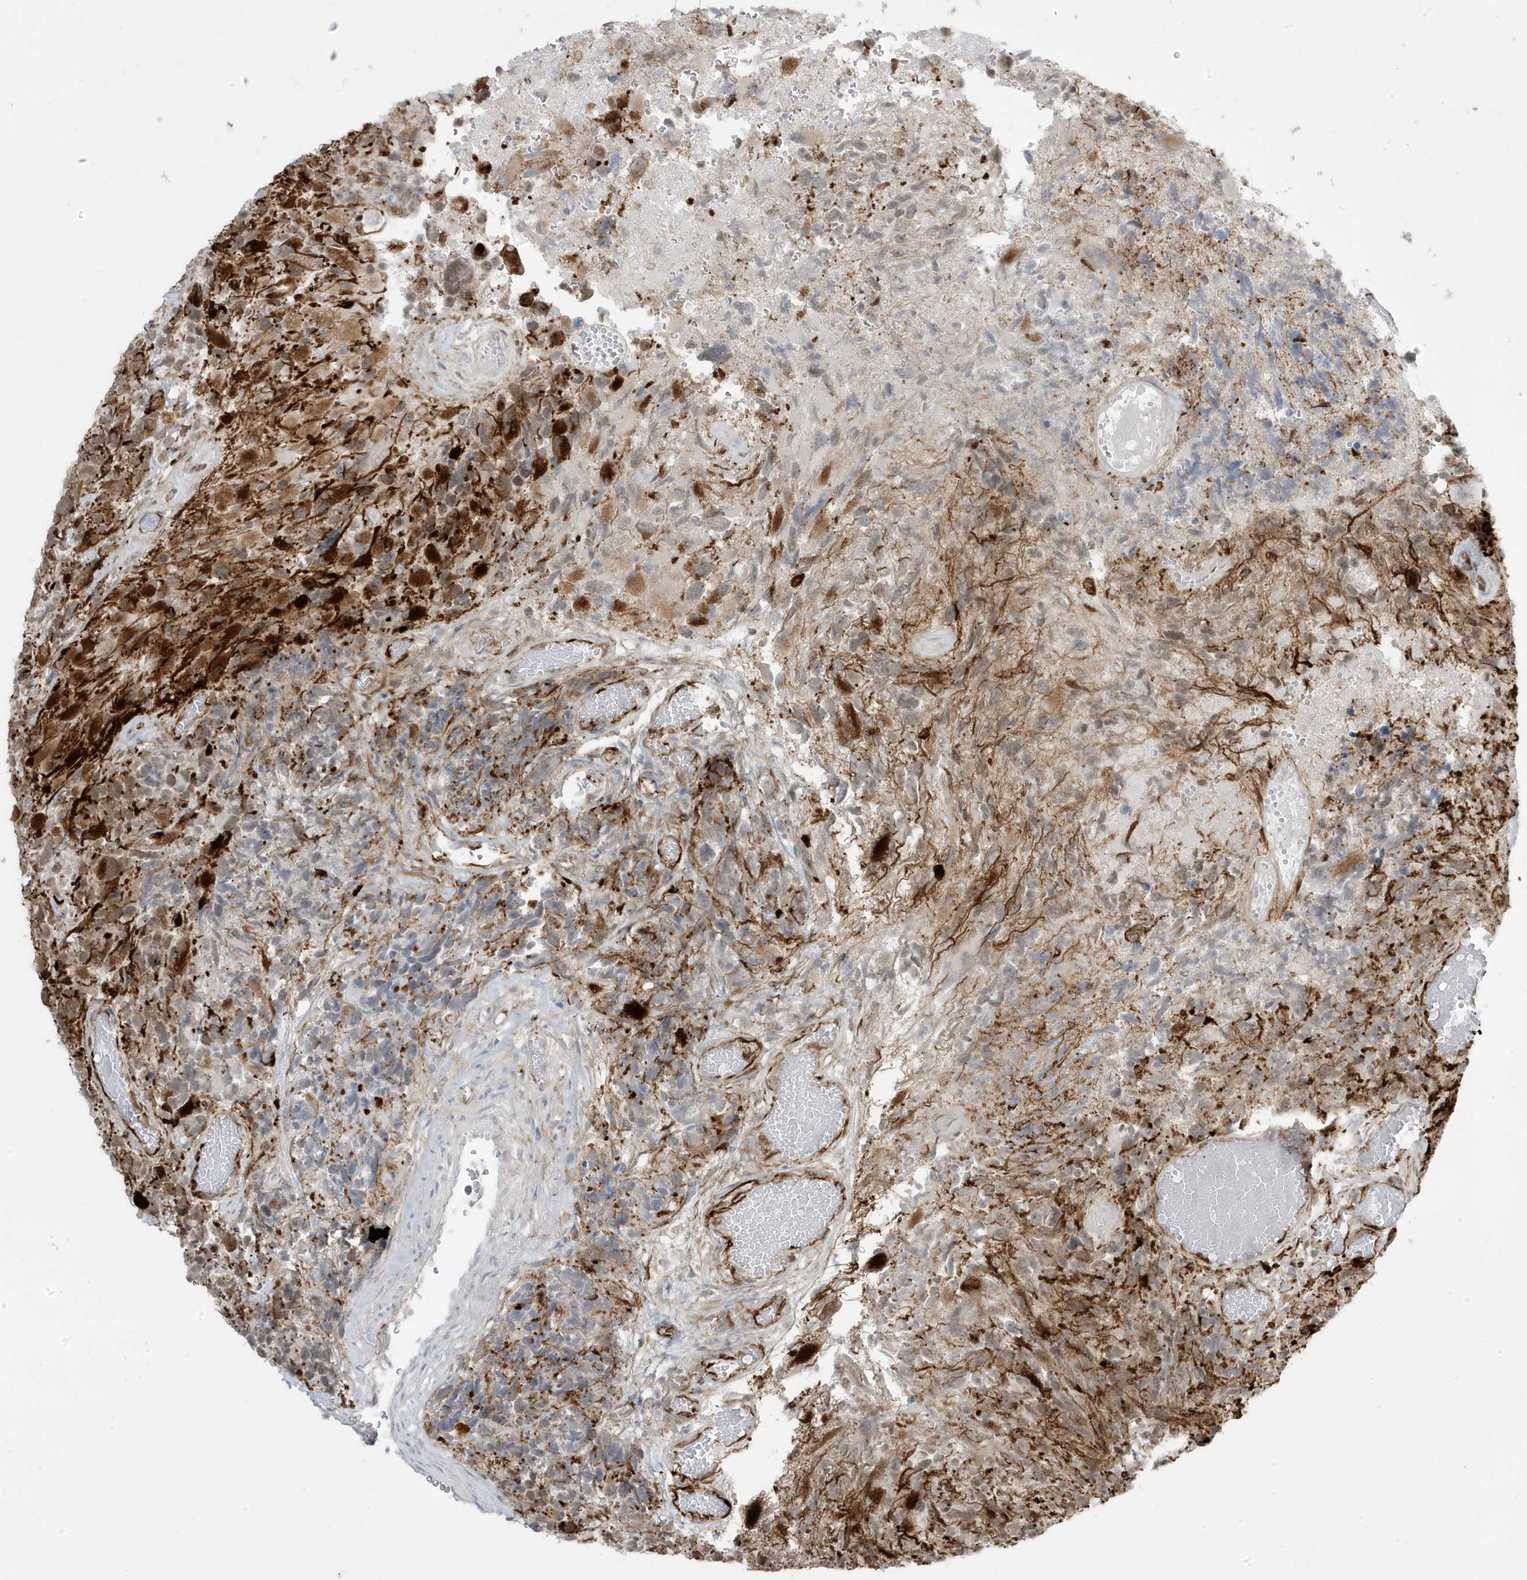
{"staining": {"intensity": "strong", "quantity": "25%-75%", "location": "cytoplasmic/membranous,nuclear"}, "tissue": "glioma", "cell_type": "Tumor cells", "image_type": "cancer", "snomed": [{"axis": "morphology", "description": "Glioma, malignant, High grade"}, {"axis": "topography", "description": "Brain"}], "caption": "This is an image of IHC staining of glioma, which shows strong positivity in the cytoplasmic/membranous and nuclear of tumor cells.", "gene": "ADAMTSL3", "patient": {"sex": "male", "age": 69}}